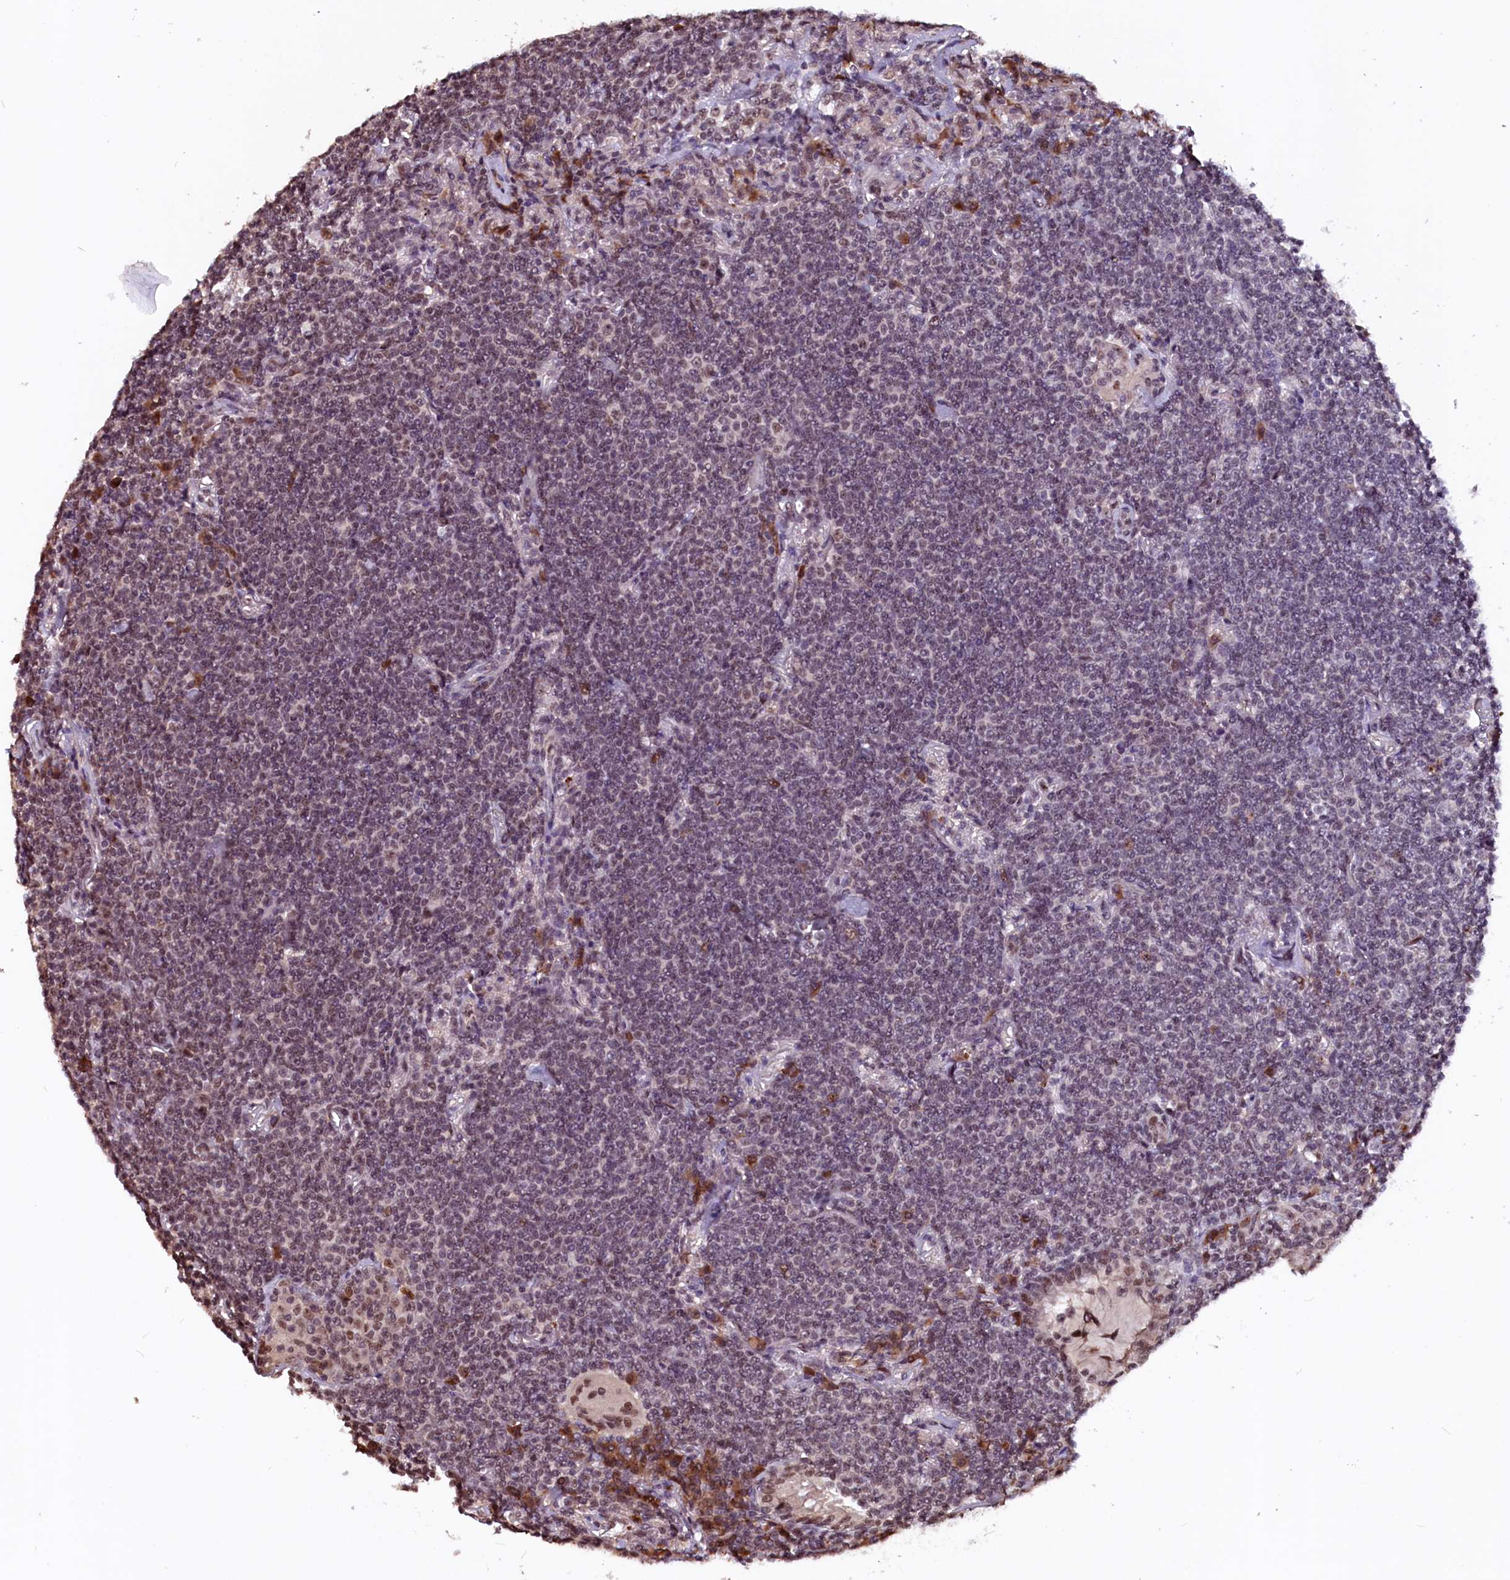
{"staining": {"intensity": "weak", "quantity": "25%-75%", "location": "nuclear"}, "tissue": "lymphoma", "cell_type": "Tumor cells", "image_type": "cancer", "snomed": [{"axis": "morphology", "description": "Malignant lymphoma, non-Hodgkin's type, Low grade"}, {"axis": "topography", "description": "Lung"}], "caption": "A micrograph showing weak nuclear positivity in approximately 25%-75% of tumor cells in lymphoma, as visualized by brown immunohistochemical staining.", "gene": "RNMT", "patient": {"sex": "female", "age": 71}}